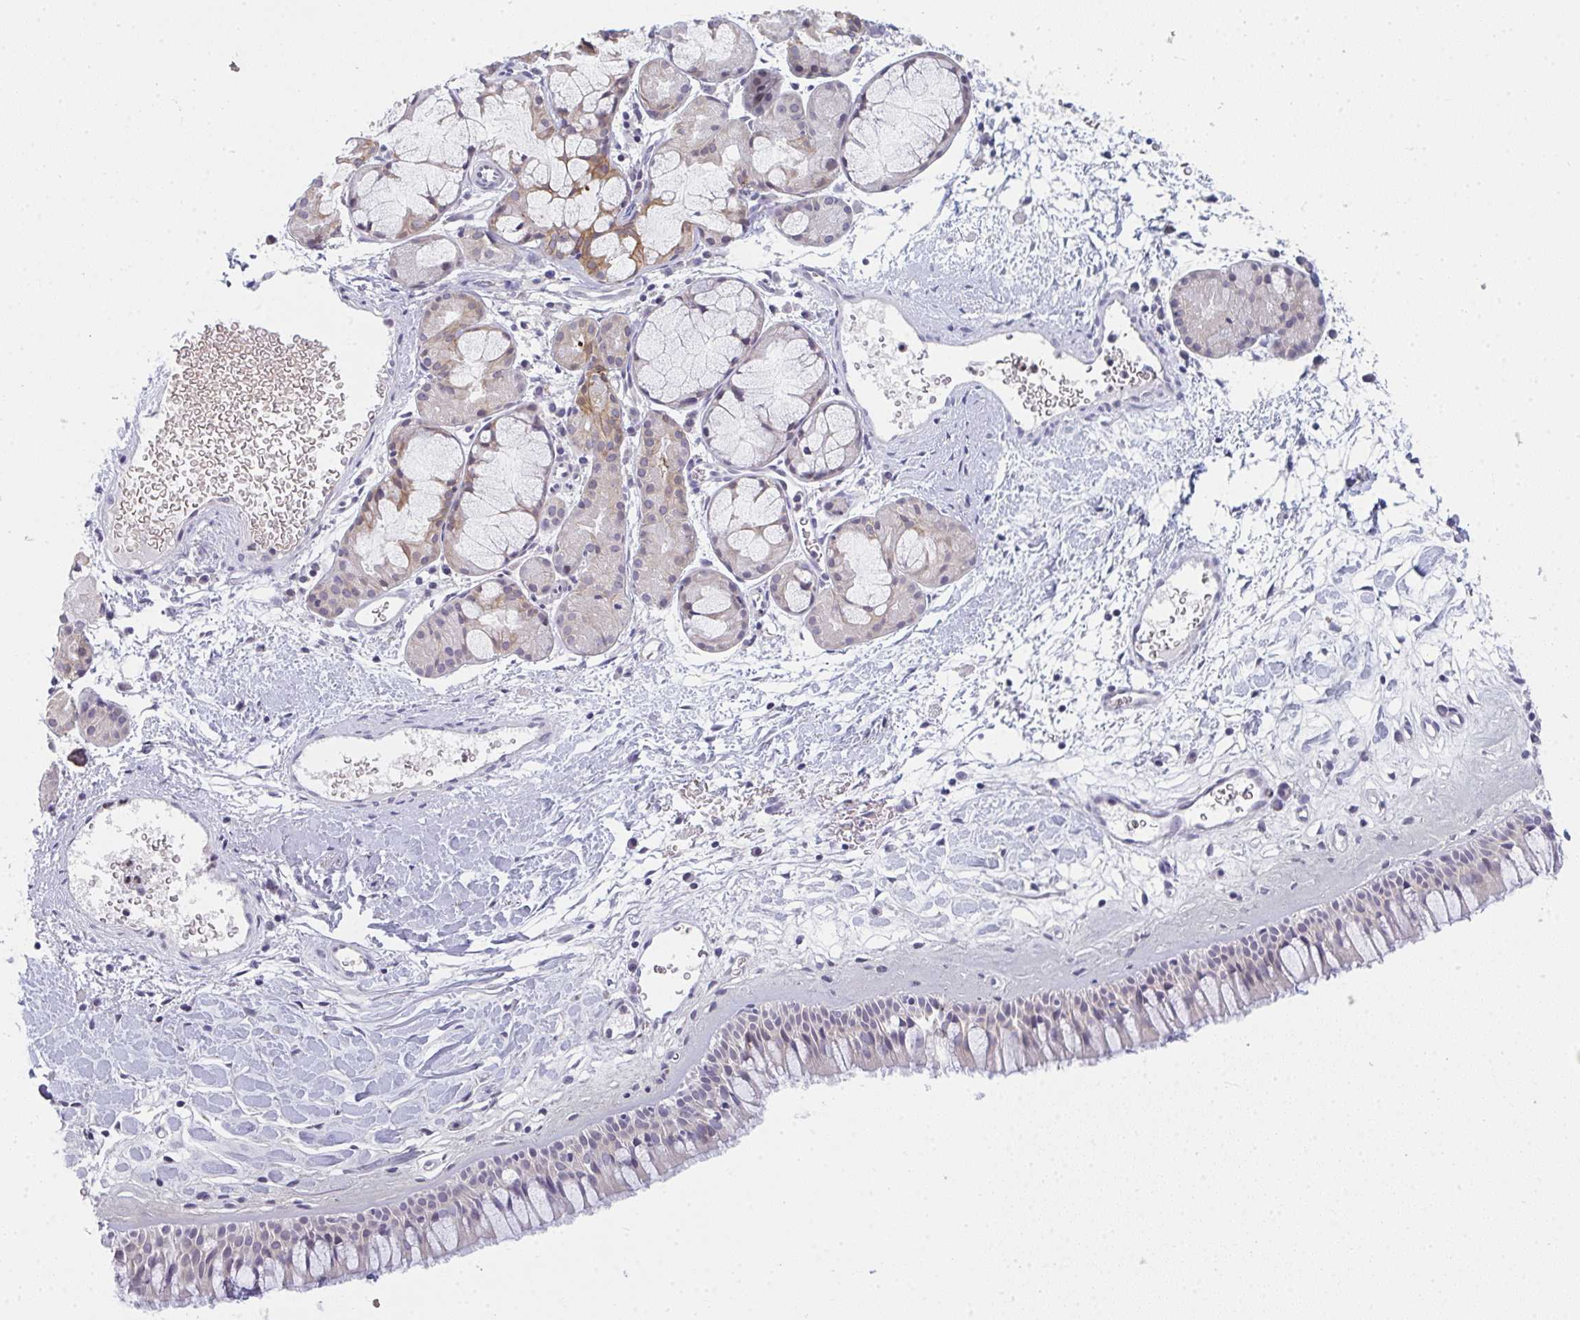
{"staining": {"intensity": "weak", "quantity": "25%-75%", "location": "nuclear"}, "tissue": "nasopharynx", "cell_type": "Respiratory epithelial cells", "image_type": "normal", "snomed": [{"axis": "morphology", "description": "Normal tissue, NOS"}, {"axis": "topography", "description": "Nasopharynx"}], "caption": "Protein staining by IHC displays weak nuclear staining in about 25%-75% of respiratory epithelial cells in benign nasopharynx.", "gene": "RIOK1", "patient": {"sex": "male", "age": 65}}